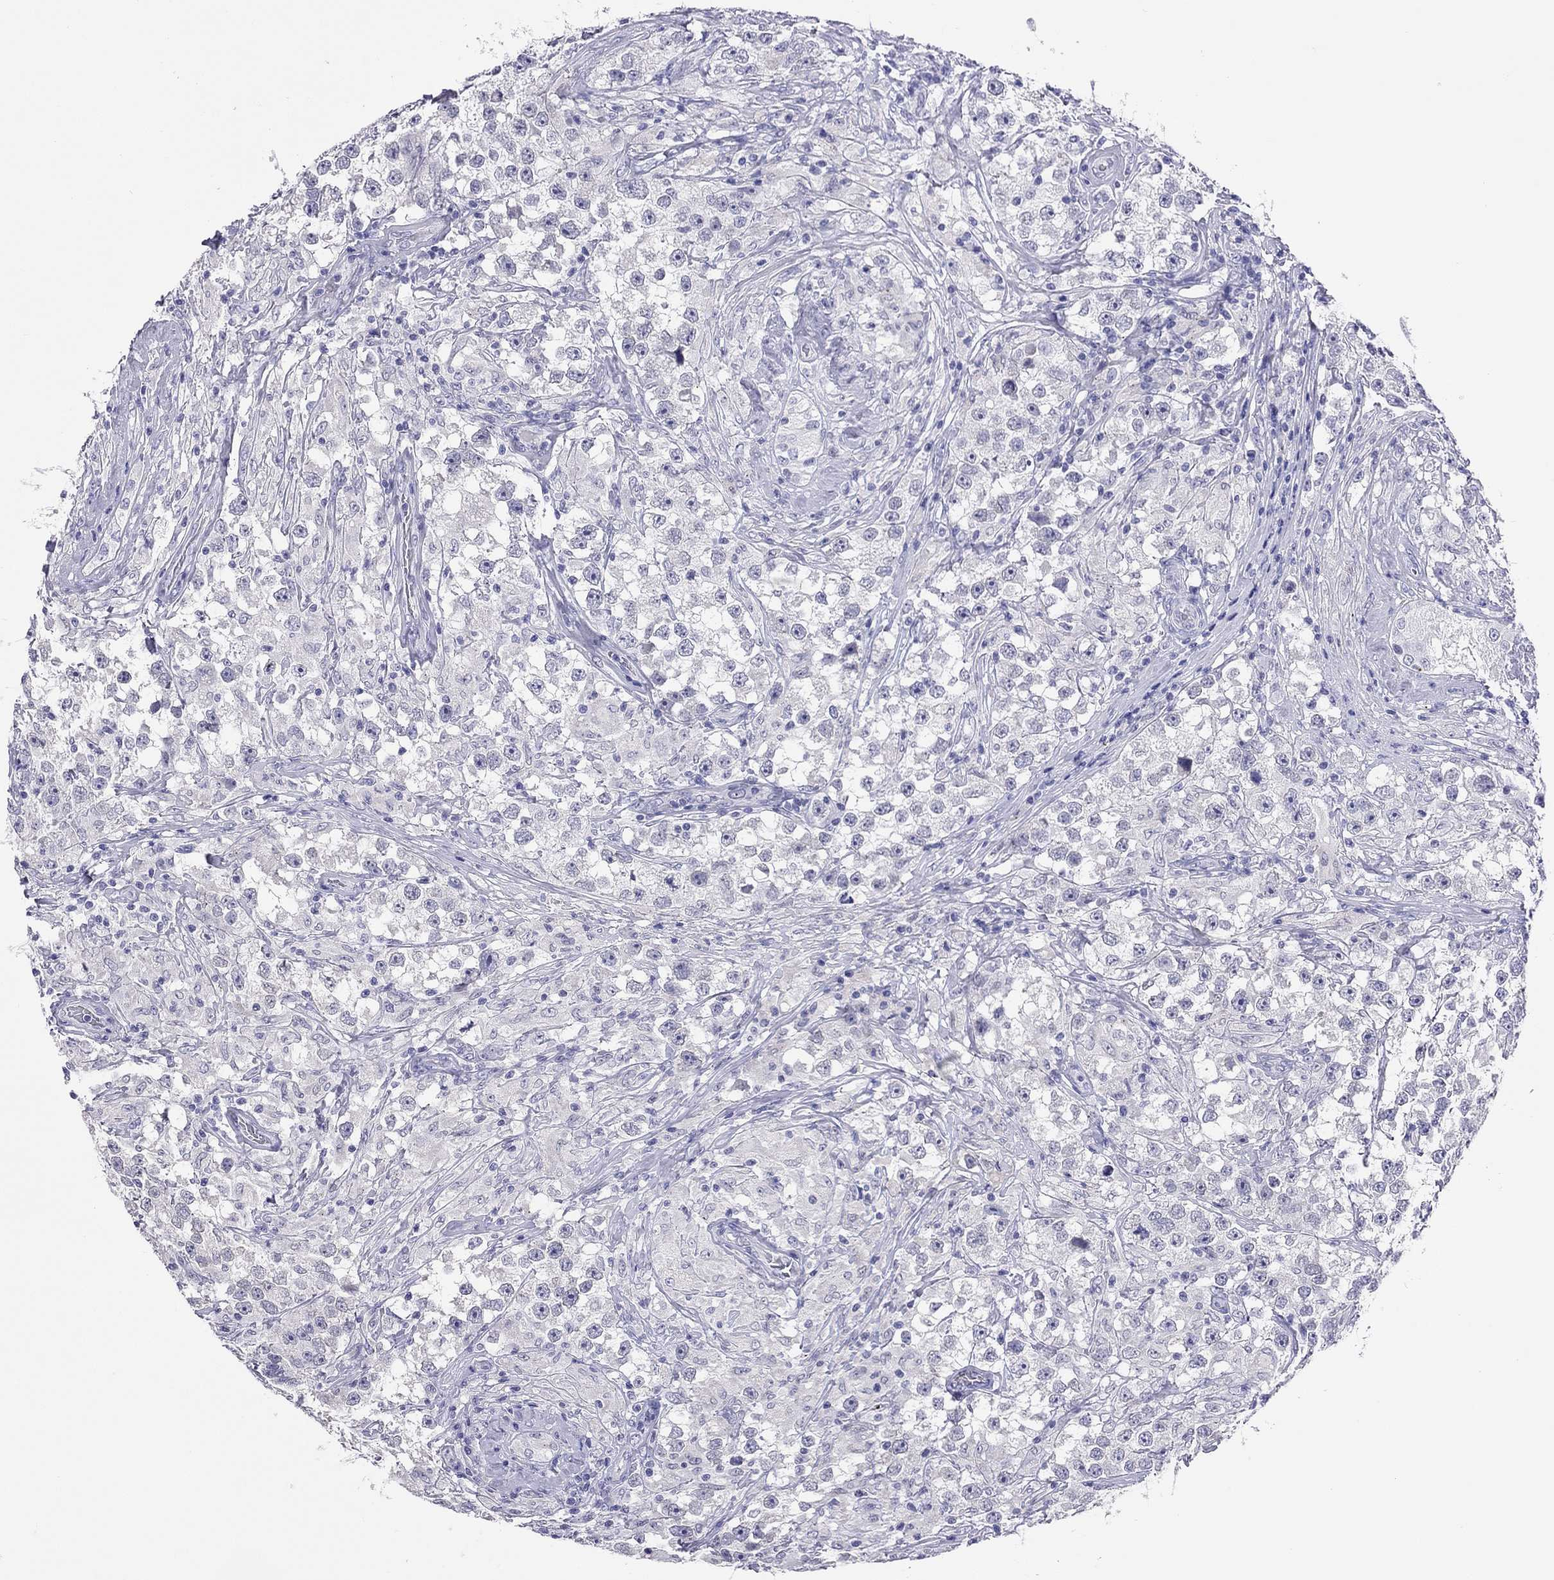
{"staining": {"intensity": "negative", "quantity": "none", "location": "none"}, "tissue": "testis cancer", "cell_type": "Tumor cells", "image_type": "cancer", "snomed": [{"axis": "morphology", "description": "Seminoma, NOS"}, {"axis": "topography", "description": "Testis"}], "caption": "This is an immunohistochemistry histopathology image of testis seminoma. There is no staining in tumor cells.", "gene": "ARMC12", "patient": {"sex": "male", "age": 46}}